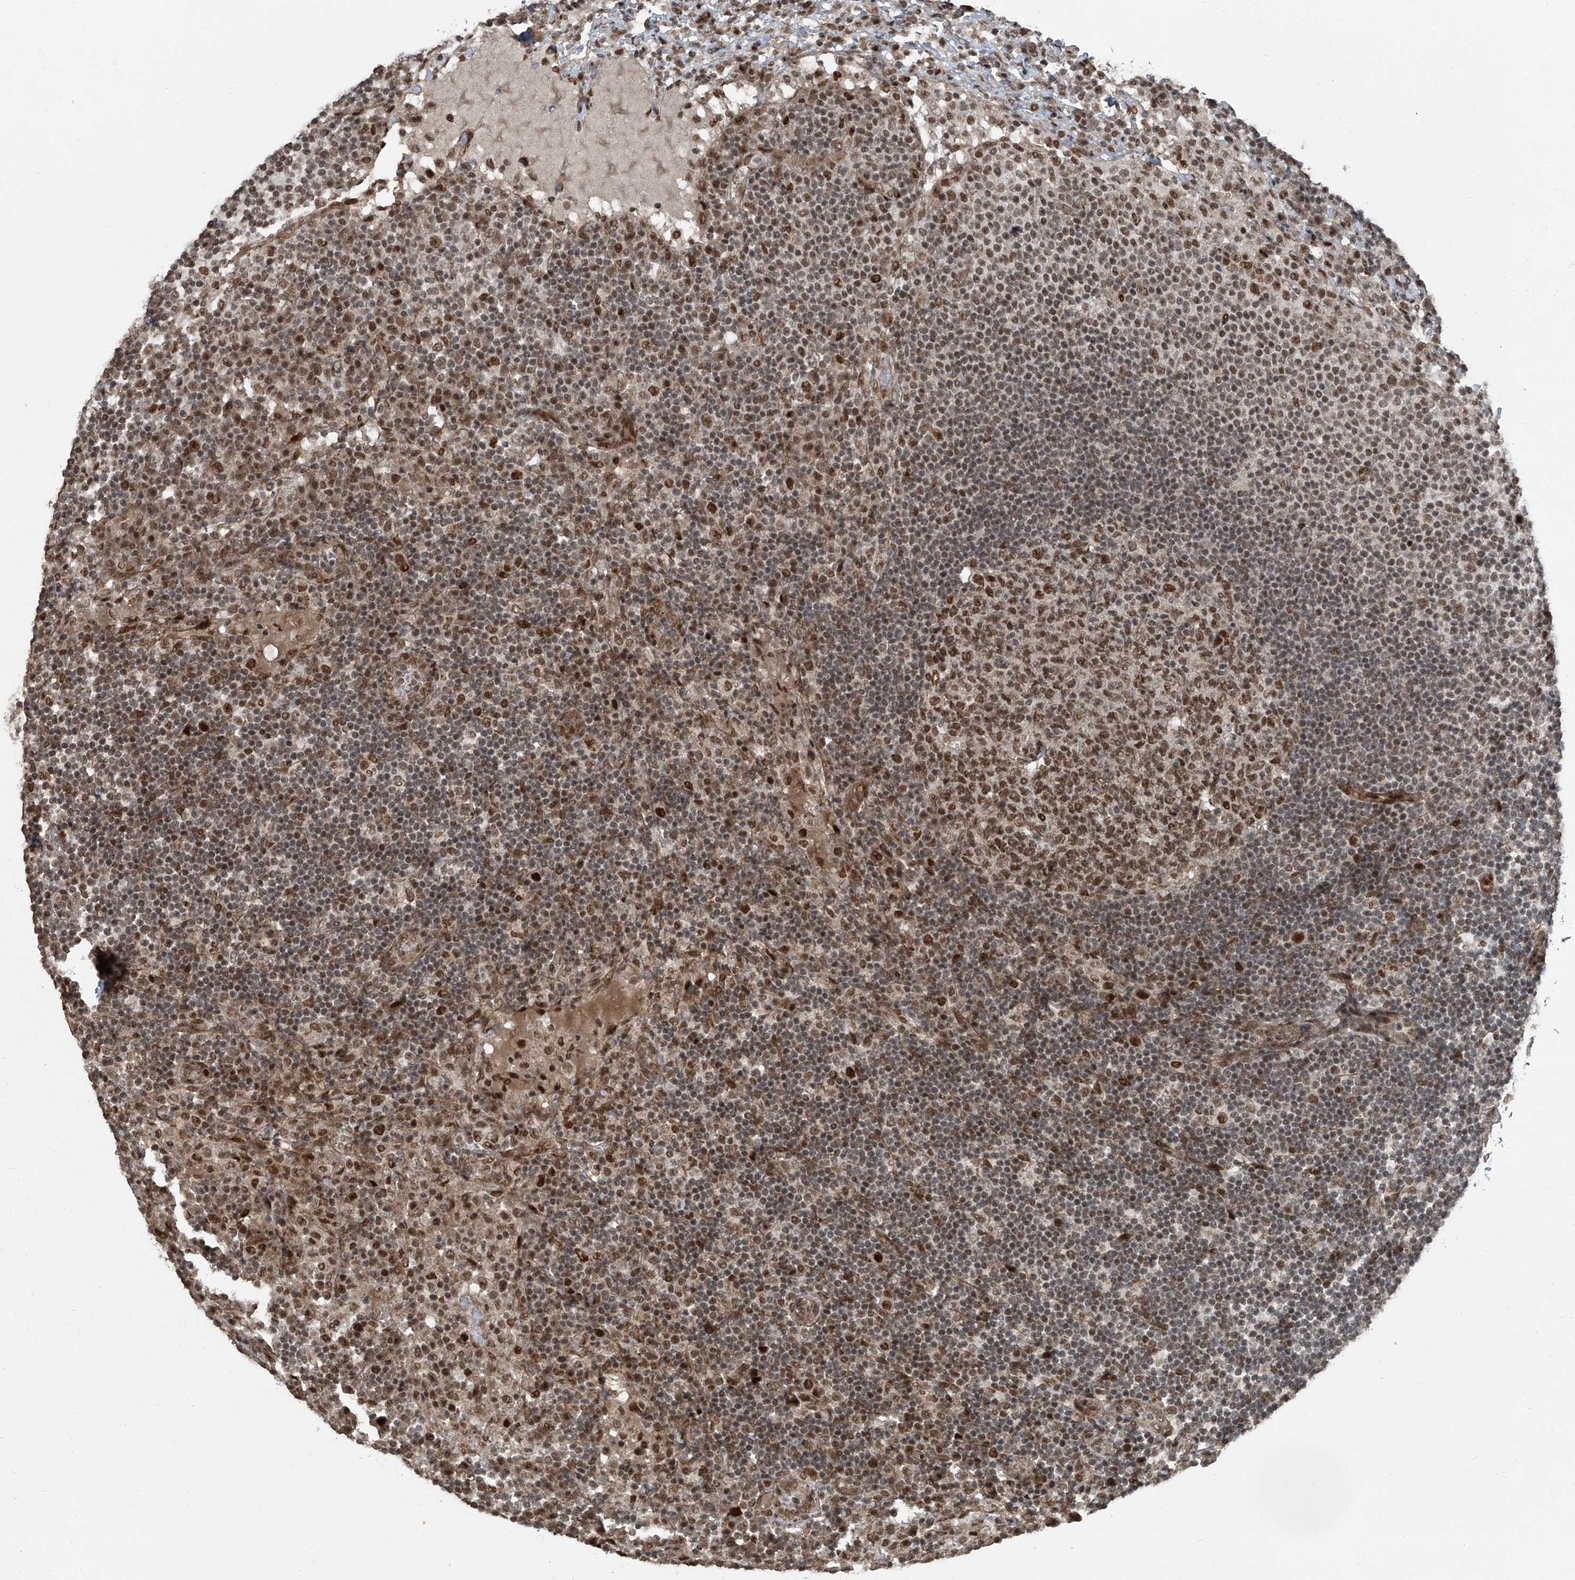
{"staining": {"intensity": "moderate", "quantity": ">75%", "location": "nuclear"}, "tissue": "lymph node", "cell_type": "Germinal center cells", "image_type": "normal", "snomed": [{"axis": "morphology", "description": "Normal tissue, NOS"}, {"axis": "topography", "description": "Lymph node"}], "caption": "IHC (DAB (3,3'-diaminobenzidine)) staining of normal lymph node demonstrates moderate nuclear protein expression in approximately >75% of germinal center cells. (Stains: DAB in brown, nuclei in blue, Microscopy: brightfield microscopy at high magnification).", "gene": "ZNF570", "patient": {"sex": "female", "age": 53}}